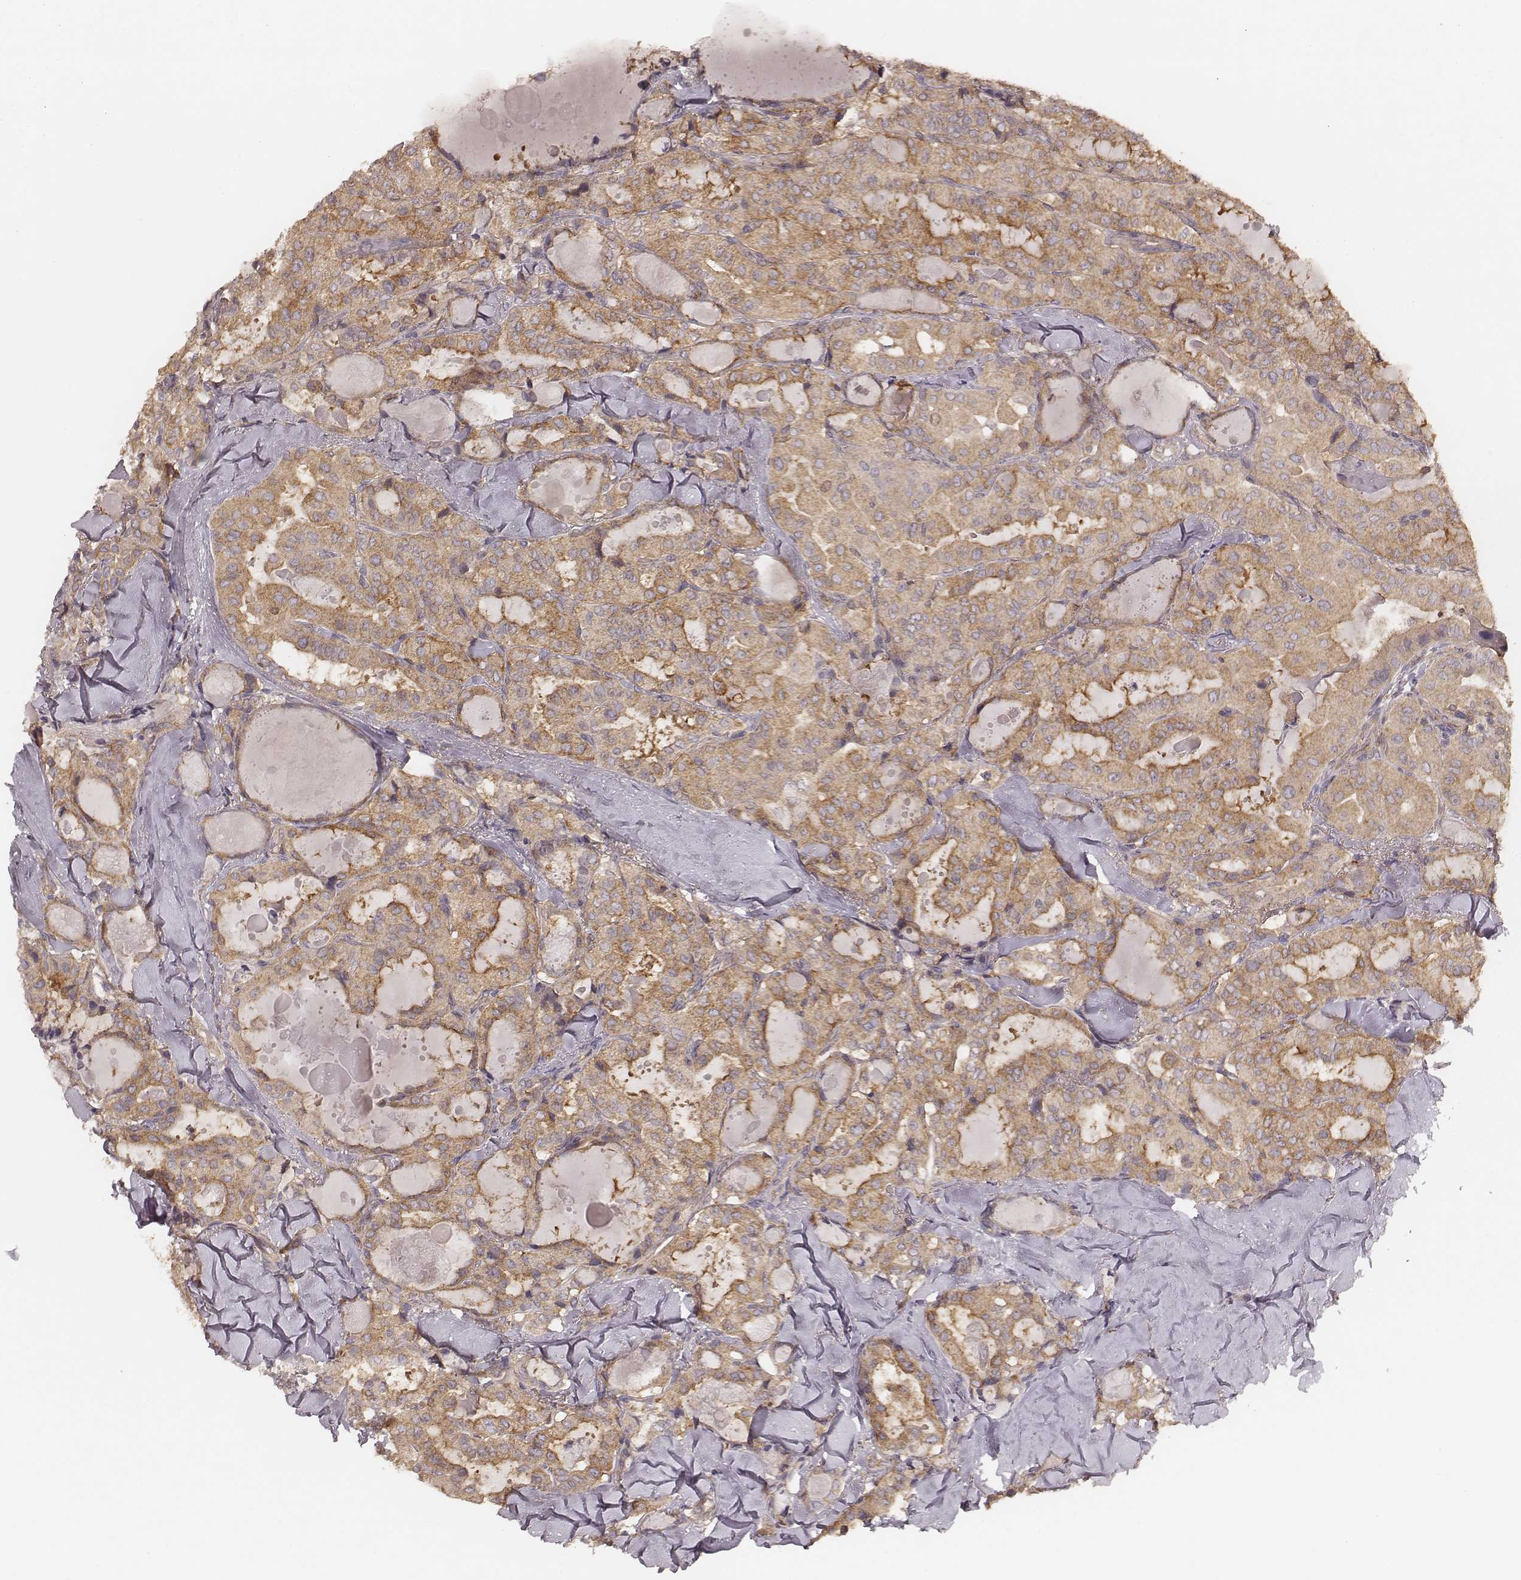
{"staining": {"intensity": "moderate", "quantity": ">75%", "location": "cytoplasmic/membranous"}, "tissue": "thyroid cancer", "cell_type": "Tumor cells", "image_type": "cancer", "snomed": [{"axis": "morphology", "description": "Papillary adenocarcinoma, NOS"}, {"axis": "topography", "description": "Thyroid gland"}], "caption": "Protein analysis of thyroid papillary adenocarcinoma tissue reveals moderate cytoplasmic/membranous positivity in about >75% of tumor cells. (brown staining indicates protein expression, while blue staining denotes nuclei).", "gene": "CARS1", "patient": {"sex": "female", "age": 41}}